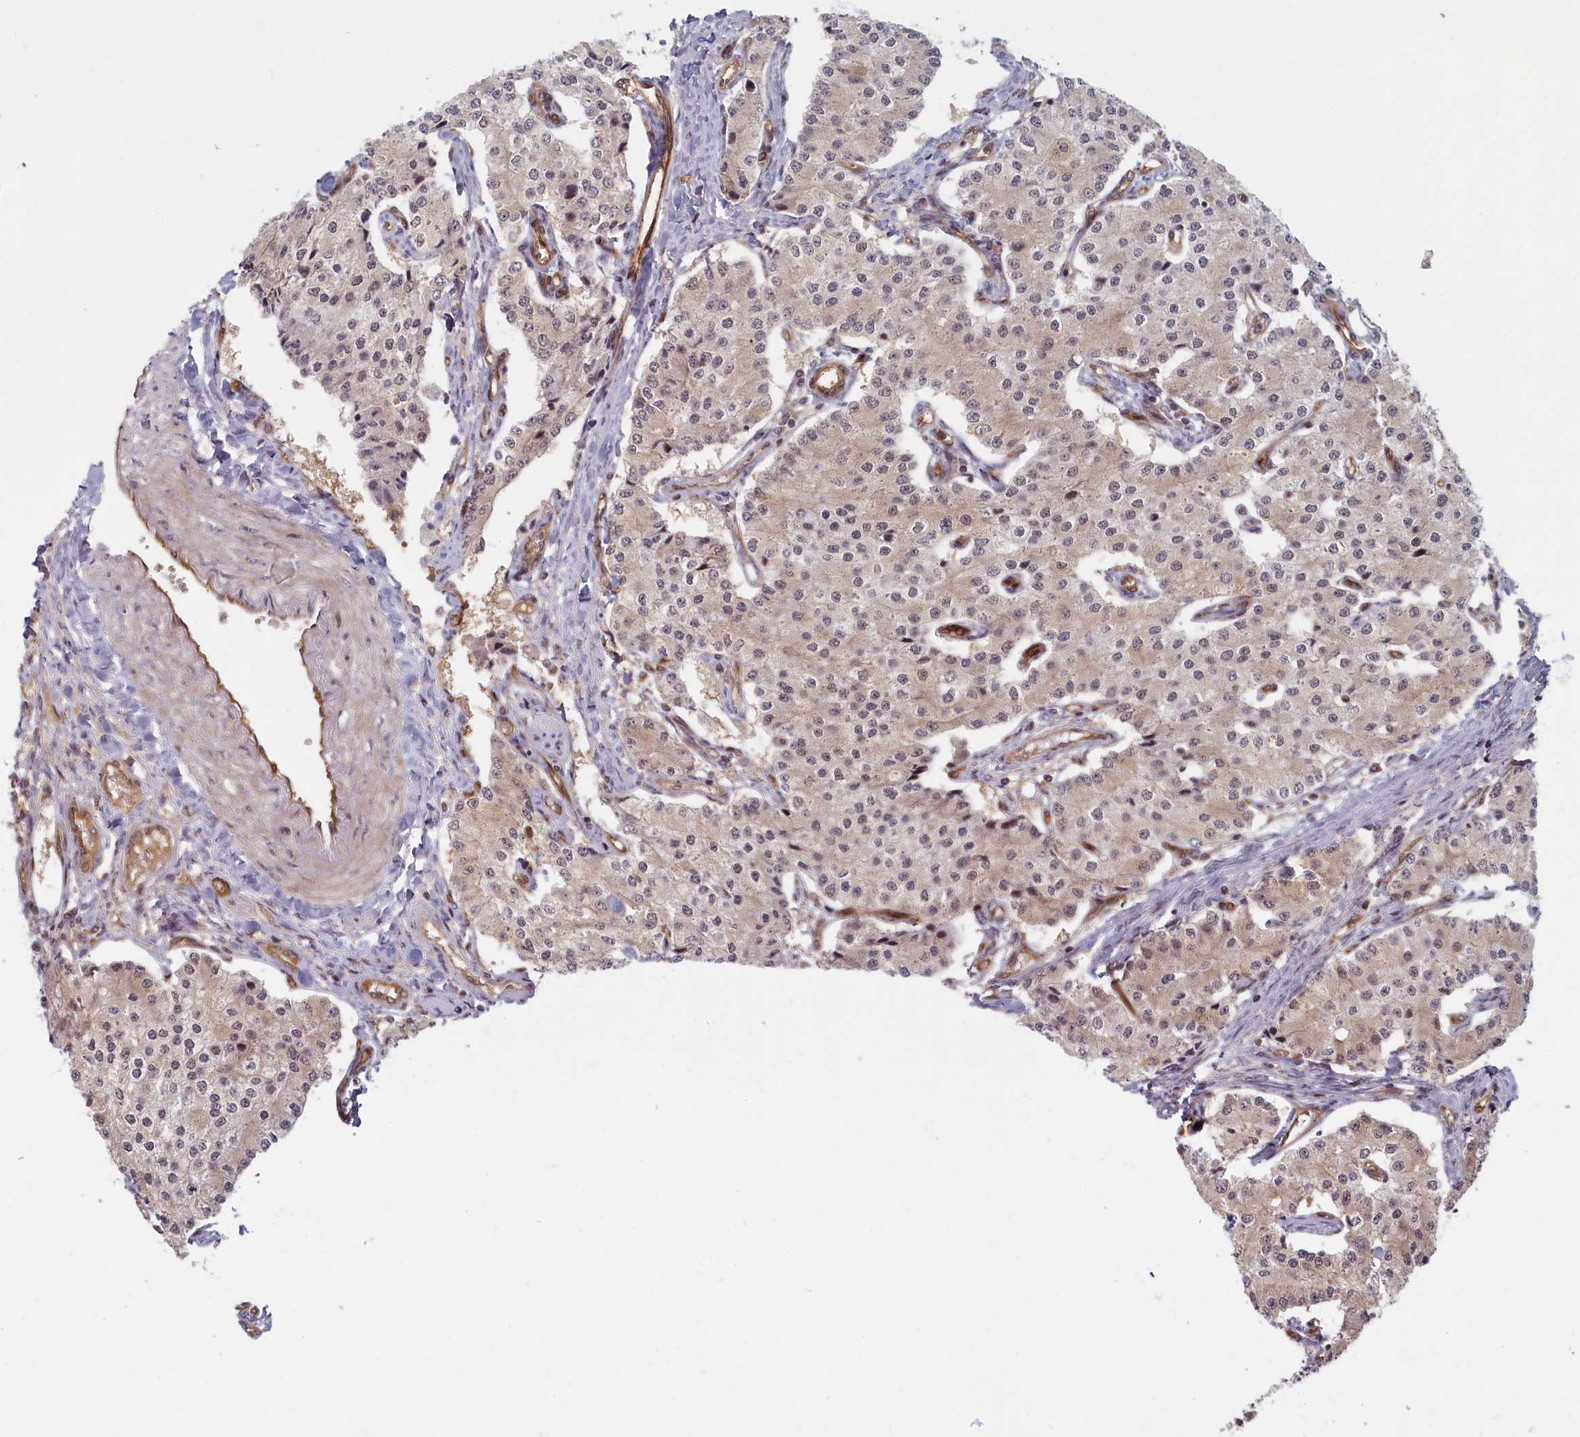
{"staining": {"intensity": "weak", "quantity": ">75%", "location": "cytoplasmic/membranous,nuclear"}, "tissue": "carcinoid", "cell_type": "Tumor cells", "image_type": "cancer", "snomed": [{"axis": "morphology", "description": "Carcinoid, malignant, NOS"}, {"axis": "topography", "description": "Colon"}], "caption": "DAB (3,3'-diaminobenzidine) immunohistochemical staining of human carcinoid (malignant) exhibits weak cytoplasmic/membranous and nuclear protein positivity in approximately >75% of tumor cells. (brown staining indicates protein expression, while blue staining denotes nuclei).", "gene": "SNRK", "patient": {"sex": "female", "age": 52}}